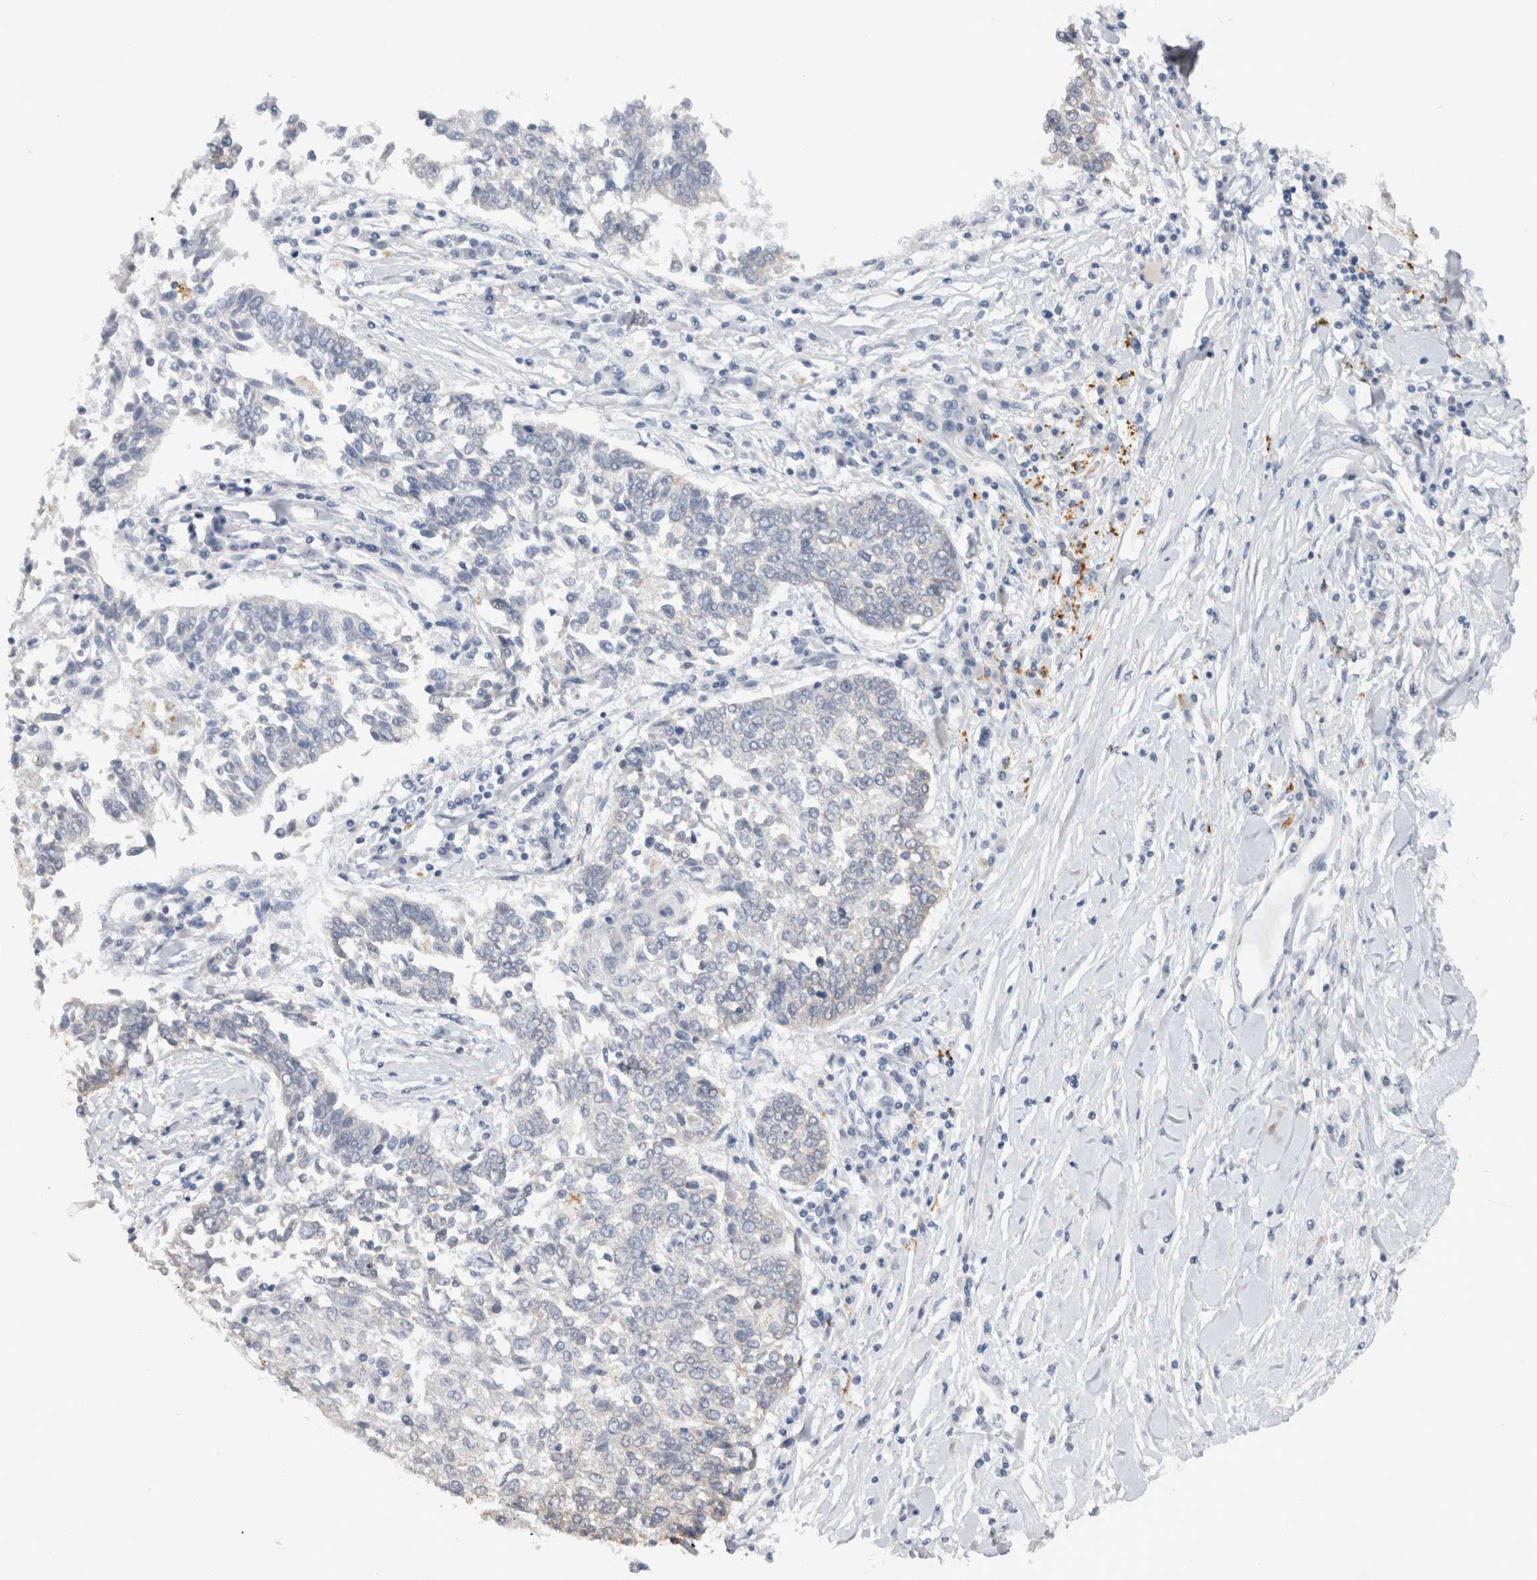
{"staining": {"intensity": "negative", "quantity": "none", "location": "none"}, "tissue": "lung cancer", "cell_type": "Tumor cells", "image_type": "cancer", "snomed": [{"axis": "morphology", "description": "Normal tissue, NOS"}, {"axis": "morphology", "description": "Squamous cell carcinoma, NOS"}, {"axis": "topography", "description": "Cartilage tissue"}, {"axis": "topography", "description": "Bronchus"}, {"axis": "topography", "description": "Lung"}, {"axis": "topography", "description": "Peripheral nerve tissue"}], "caption": "Photomicrograph shows no significant protein expression in tumor cells of lung cancer. The staining is performed using DAB brown chromogen with nuclei counter-stained in using hematoxylin.", "gene": "CDH17", "patient": {"sex": "female", "age": 49}}